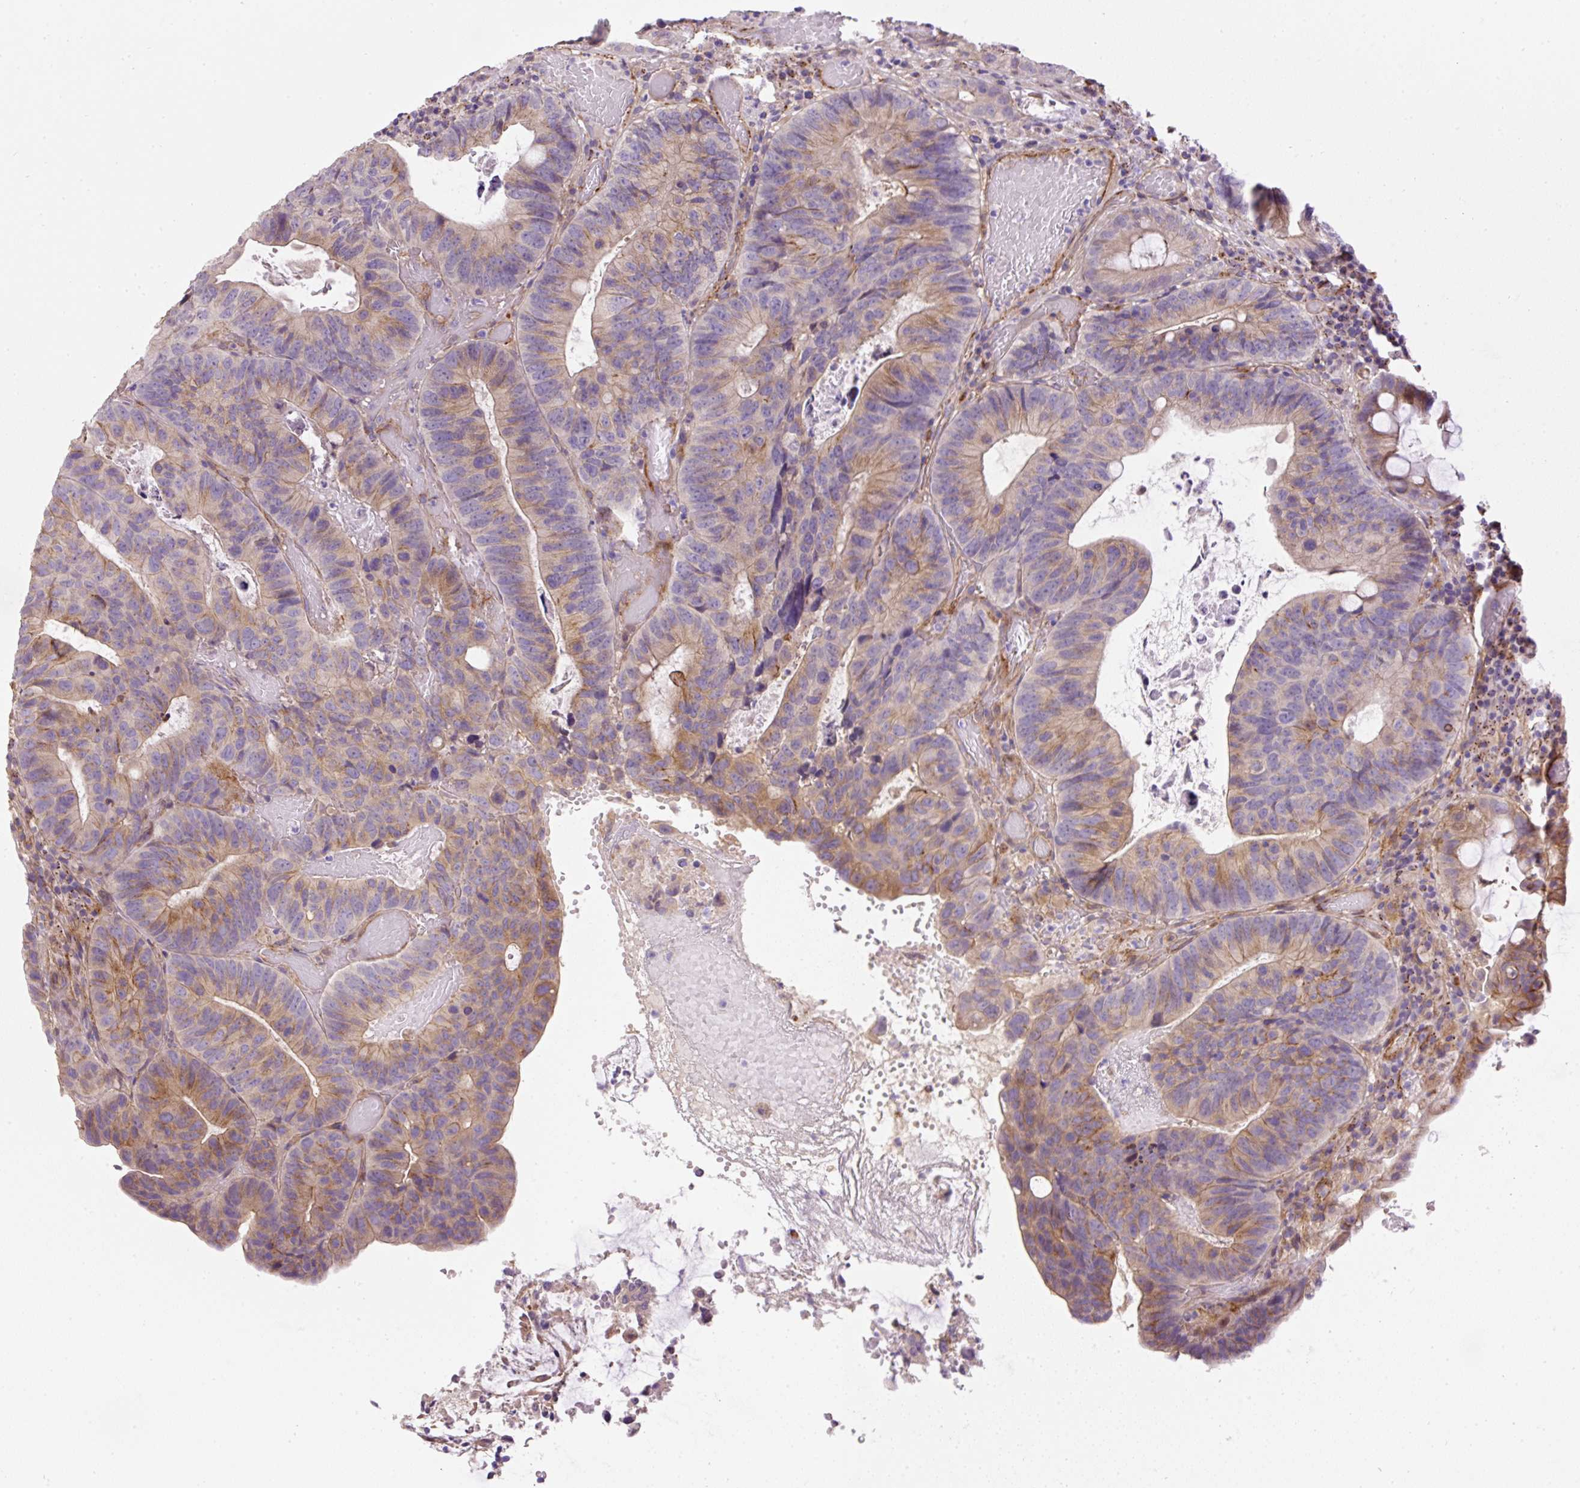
{"staining": {"intensity": "moderate", "quantity": "25%-75%", "location": "cytoplasmic/membranous"}, "tissue": "colorectal cancer", "cell_type": "Tumor cells", "image_type": "cancer", "snomed": [{"axis": "morphology", "description": "Adenocarcinoma, NOS"}, {"axis": "topography", "description": "Colon"}], "caption": "About 25%-75% of tumor cells in human adenocarcinoma (colorectal) show moderate cytoplasmic/membranous protein expression as visualized by brown immunohistochemical staining.", "gene": "RNF170", "patient": {"sex": "male", "age": 87}}